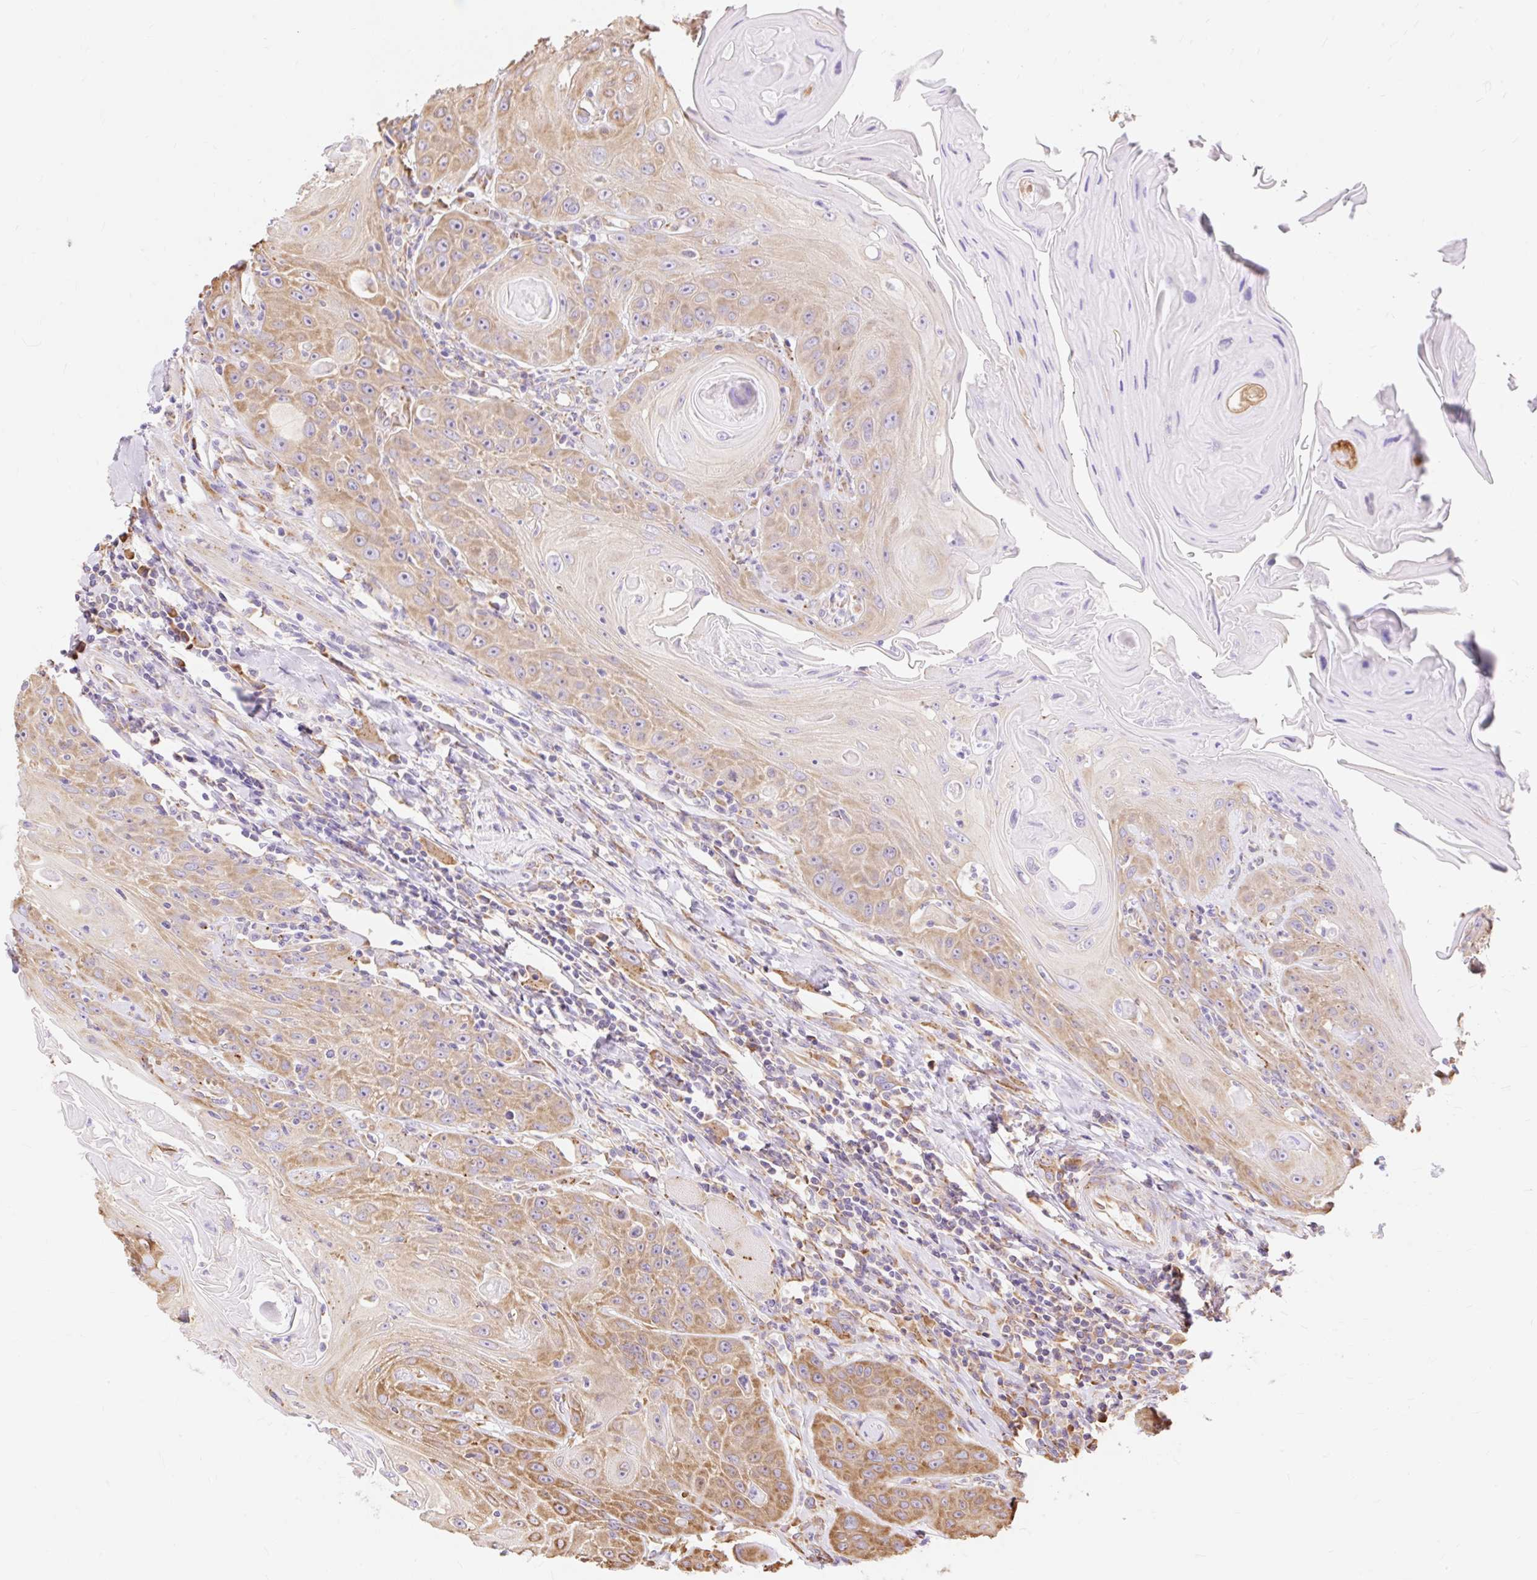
{"staining": {"intensity": "moderate", "quantity": ">75%", "location": "cytoplasmic/membranous"}, "tissue": "head and neck cancer", "cell_type": "Tumor cells", "image_type": "cancer", "snomed": [{"axis": "morphology", "description": "Squamous cell carcinoma, NOS"}, {"axis": "topography", "description": "Head-Neck"}], "caption": "This is a micrograph of immunohistochemistry staining of head and neck cancer, which shows moderate expression in the cytoplasmic/membranous of tumor cells.", "gene": "RPS17", "patient": {"sex": "female", "age": 59}}